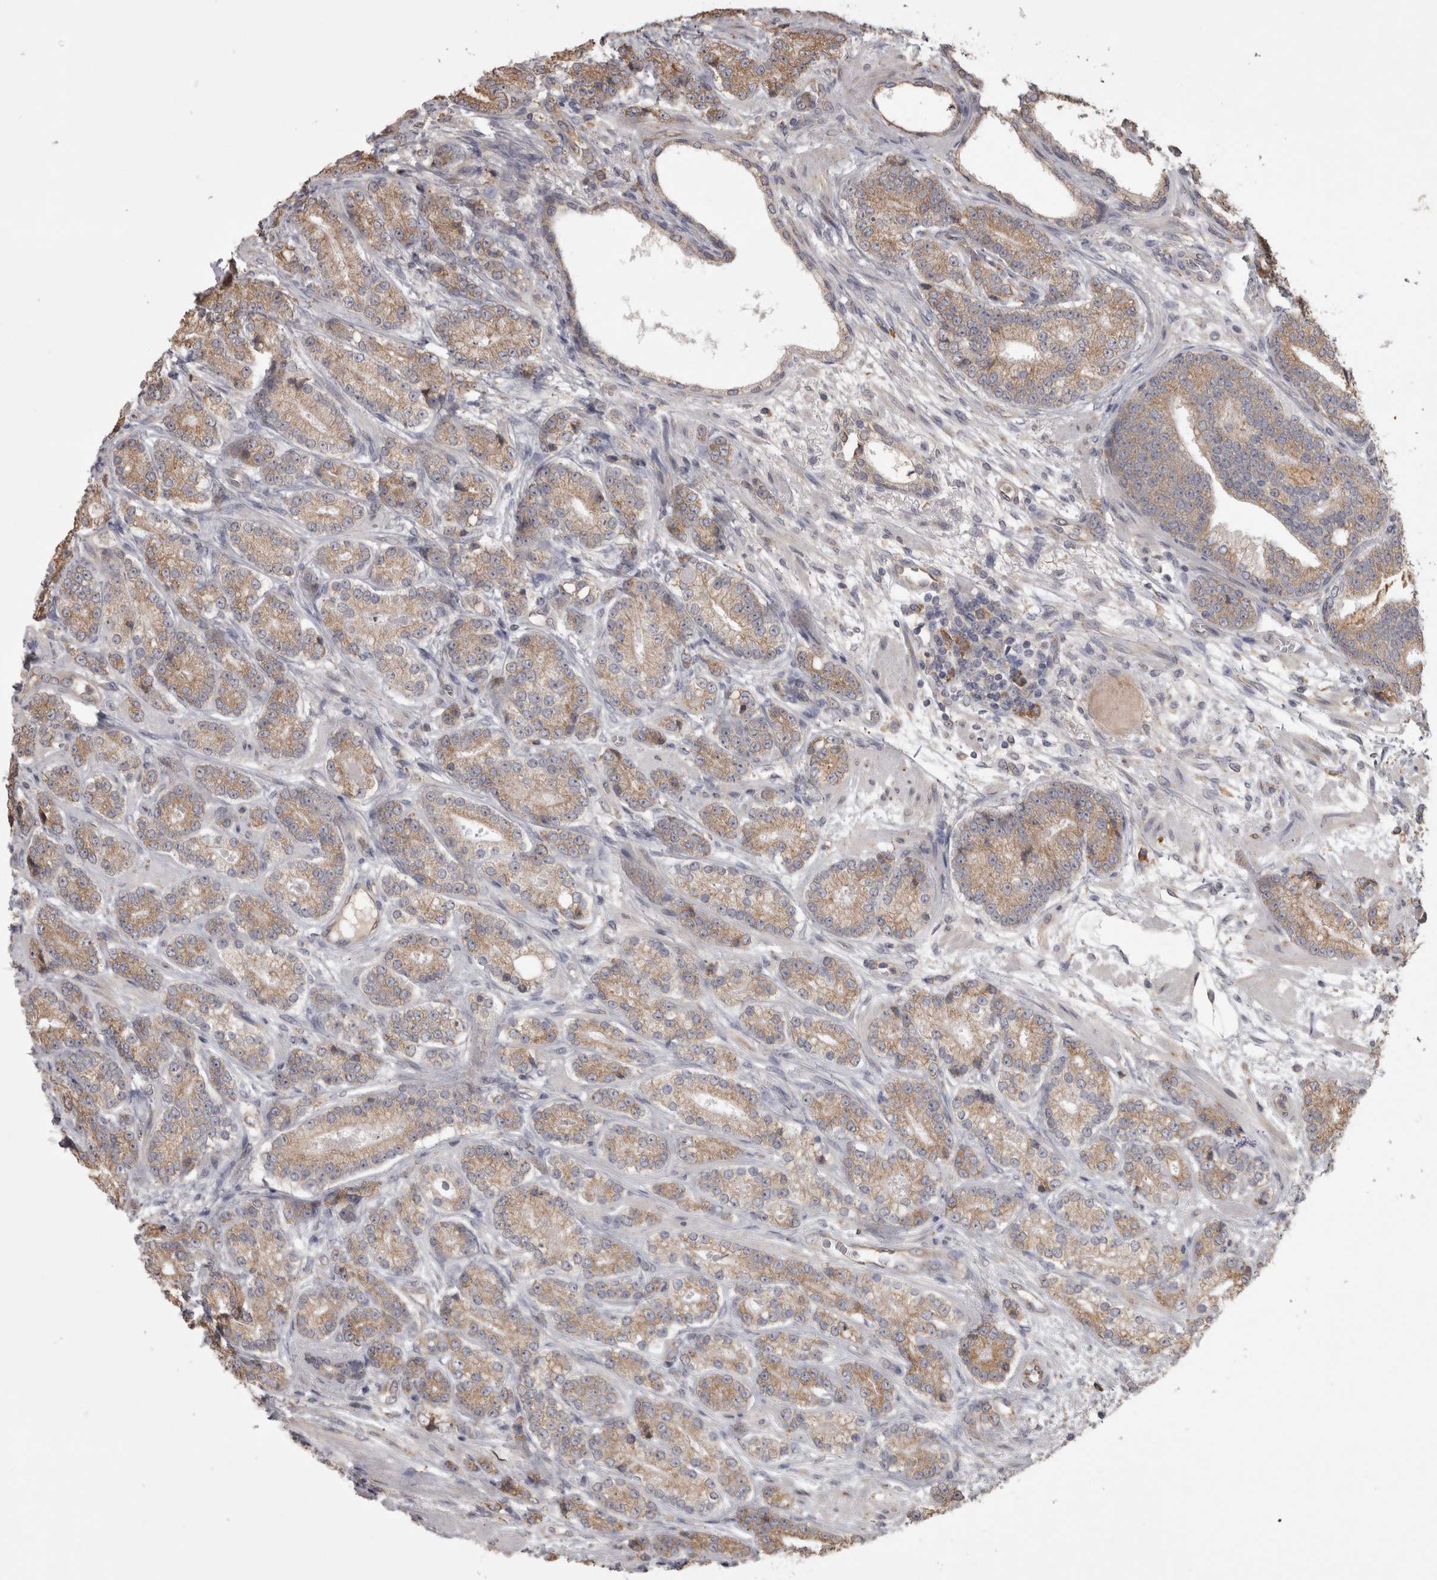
{"staining": {"intensity": "weak", "quantity": ">75%", "location": "cytoplasmic/membranous"}, "tissue": "prostate cancer", "cell_type": "Tumor cells", "image_type": "cancer", "snomed": [{"axis": "morphology", "description": "Adenocarcinoma, High grade"}, {"axis": "topography", "description": "Prostate"}], "caption": "A brown stain labels weak cytoplasmic/membranous expression of a protein in prostate adenocarcinoma (high-grade) tumor cells.", "gene": "PON2", "patient": {"sex": "male", "age": 61}}